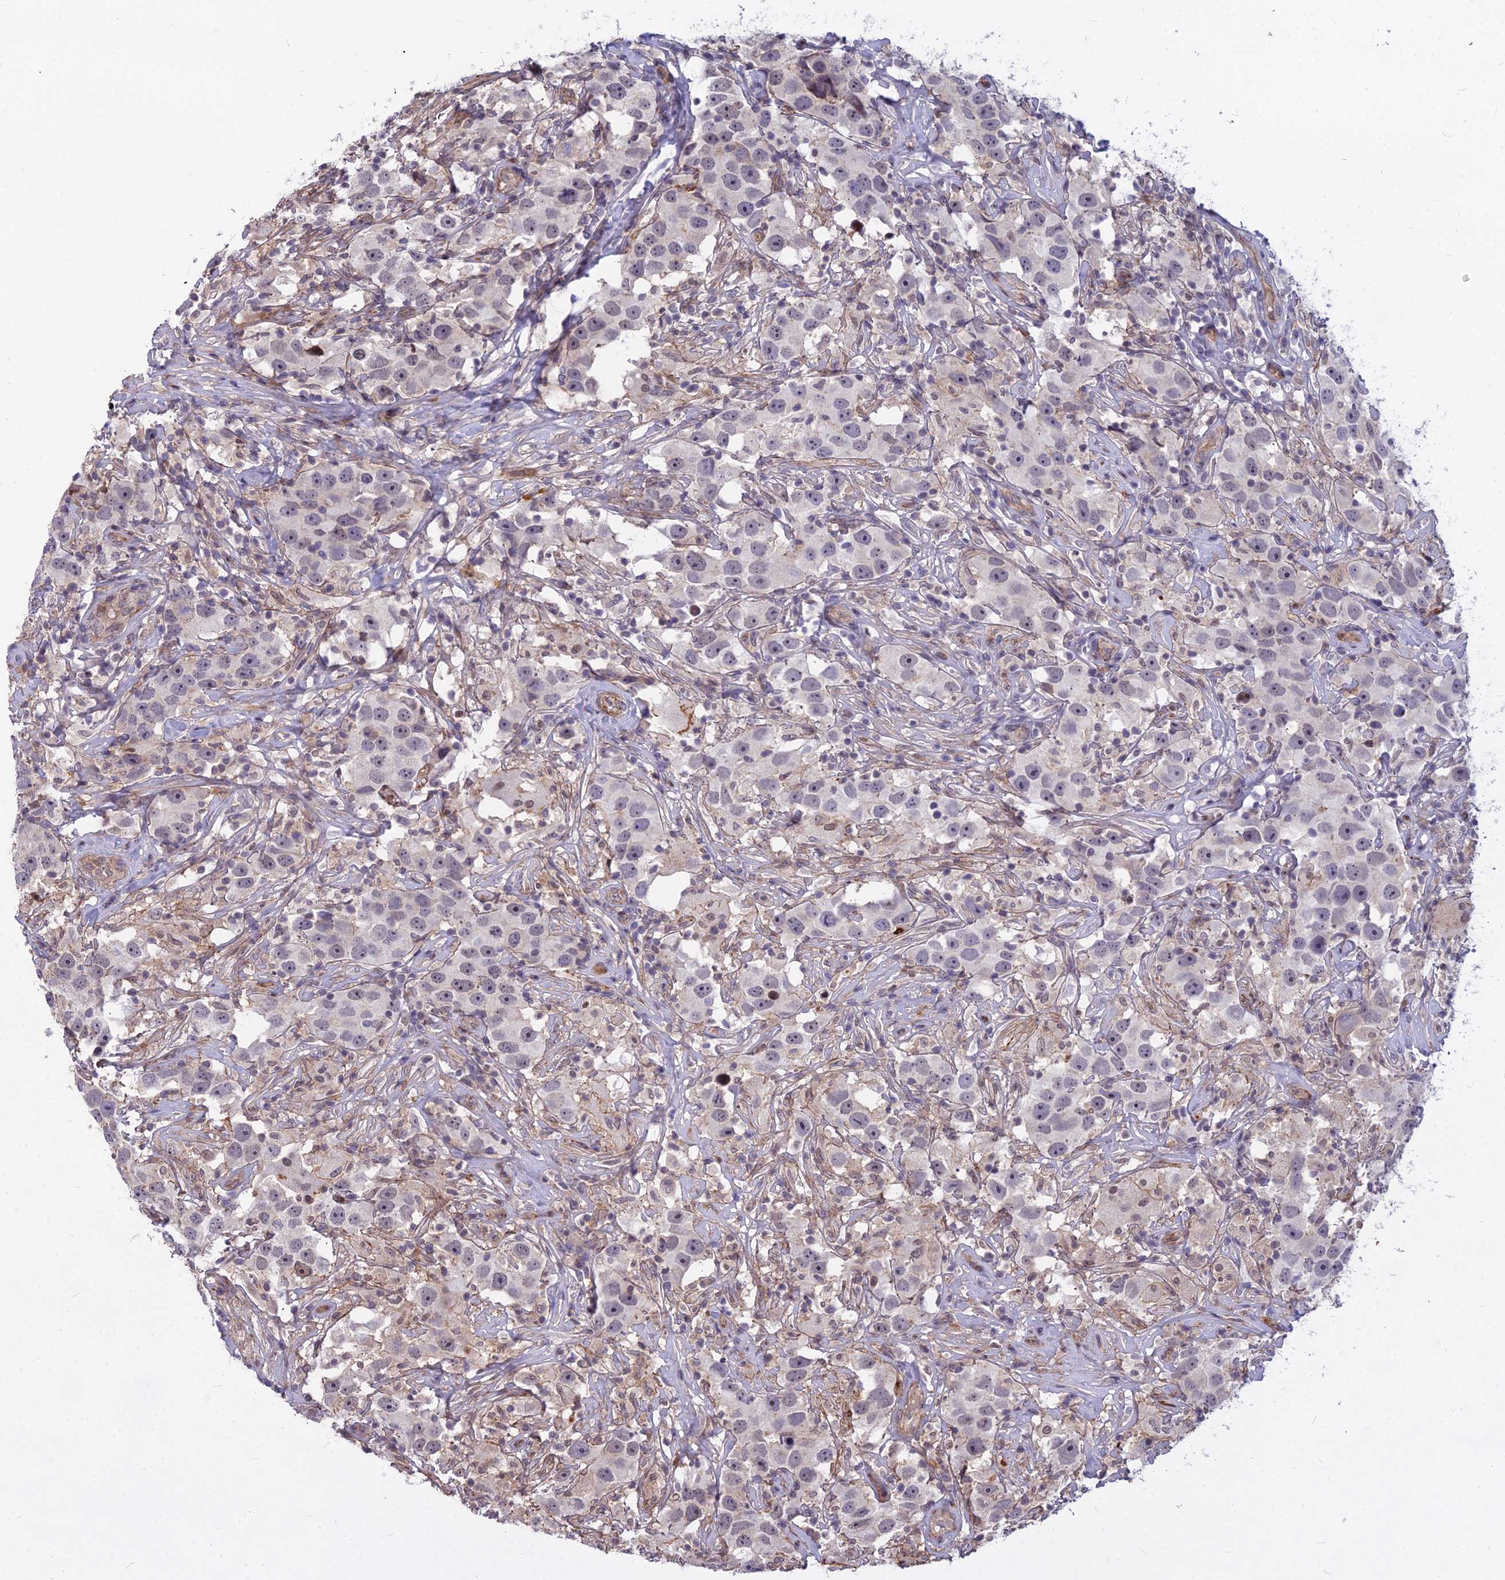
{"staining": {"intensity": "negative", "quantity": "none", "location": "none"}, "tissue": "testis cancer", "cell_type": "Tumor cells", "image_type": "cancer", "snomed": [{"axis": "morphology", "description": "Seminoma, NOS"}, {"axis": "topography", "description": "Testis"}], "caption": "Tumor cells show no significant protein positivity in testis cancer (seminoma).", "gene": "GLYATL3", "patient": {"sex": "male", "age": 49}}